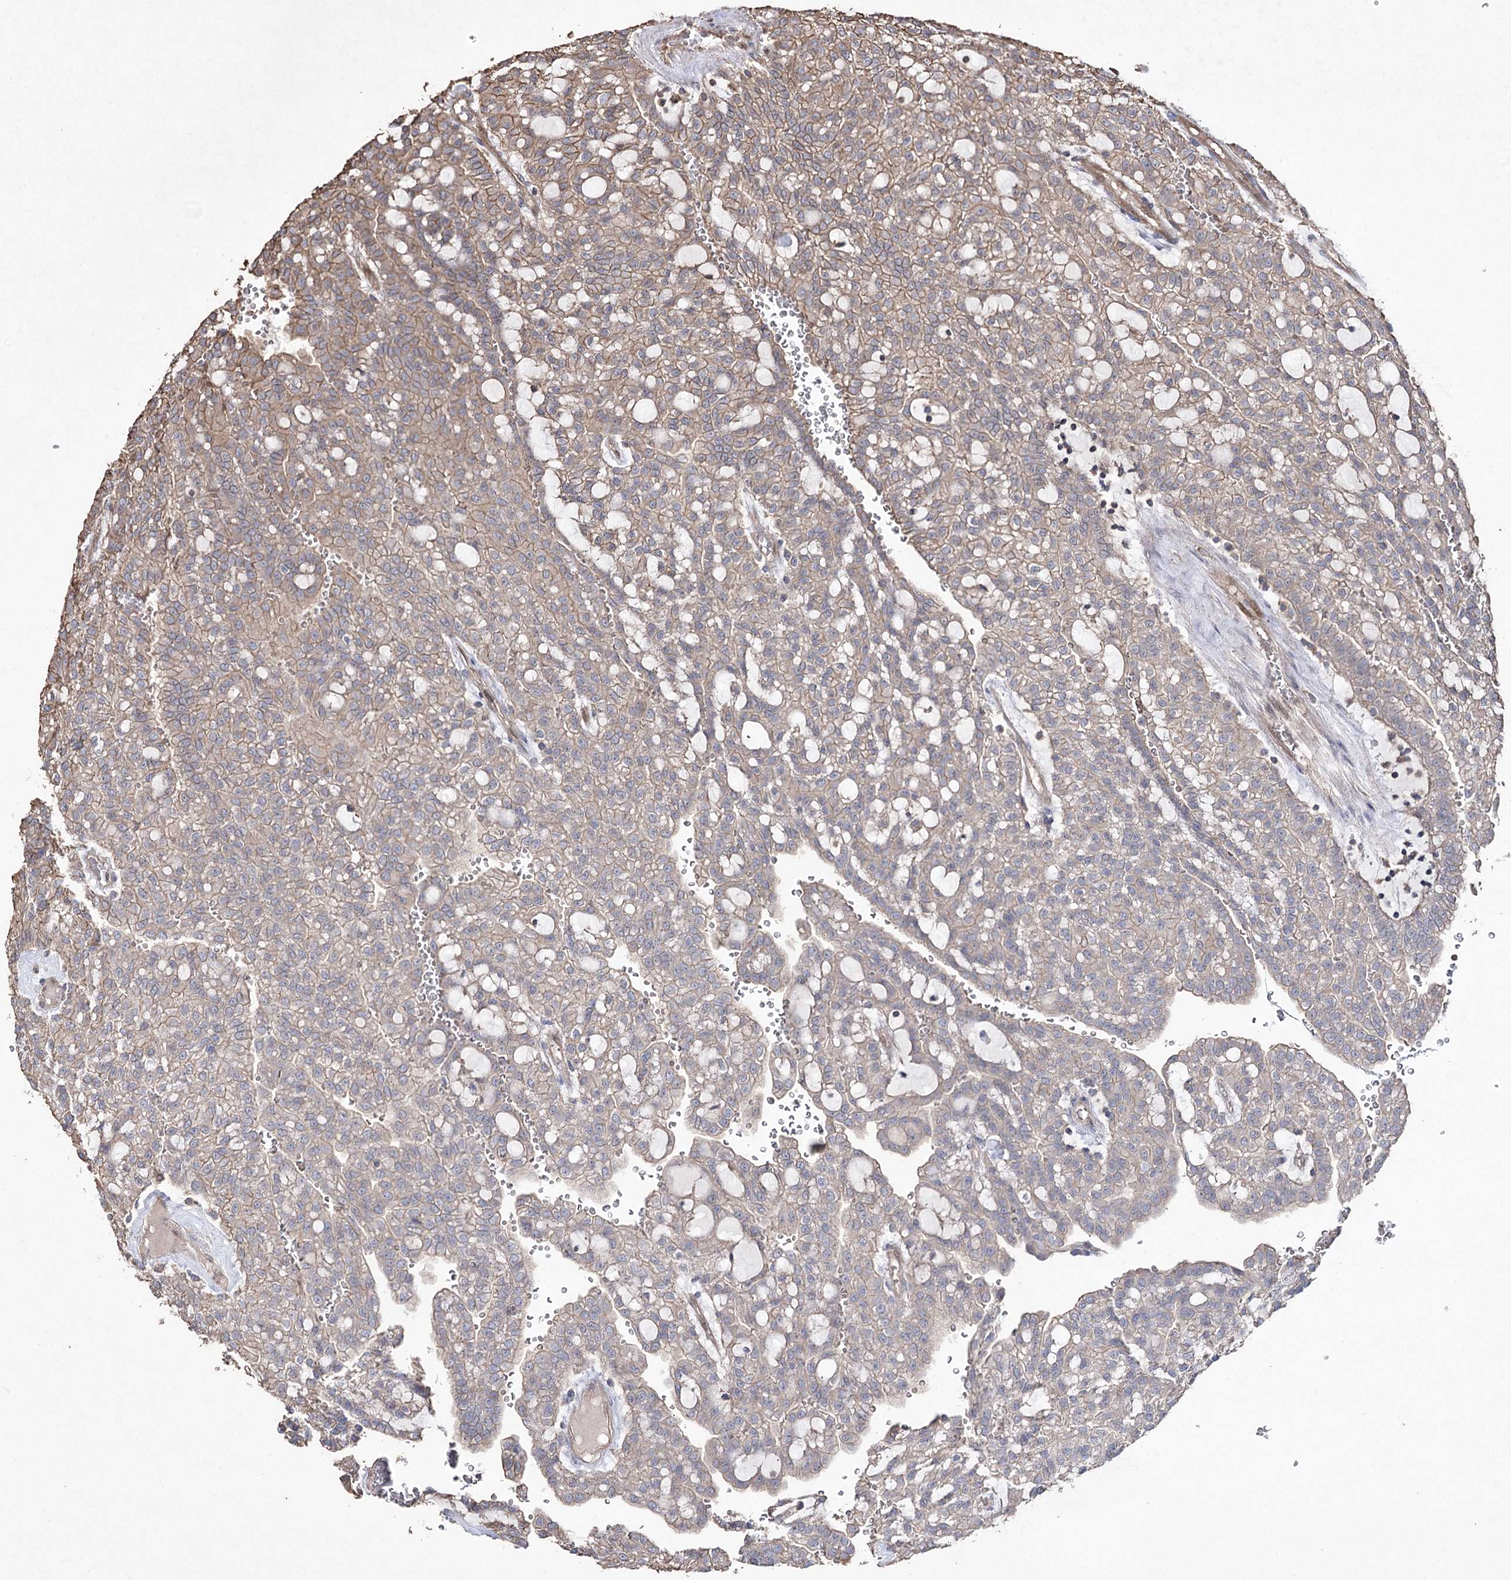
{"staining": {"intensity": "moderate", "quantity": "25%-75%", "location": "cytoplasmic/membranous"}, "tissue": "renal cancer", "cell_type": "Tumor cells", "image_type": "cancer", "snomed": [{"axis": "morphology", "description": "Adenocarcinoma, NOS"}, {"axis": "topography", "description": "Kidney"}], "caption": "Adenocarcinoma (renal) was stained to show a protein in brown. There is medium levels of moderate cytoplasmic/membranous positivity in approximately 25%-75% of tumor cells.", "gene": "FAM13B", "patient": {"sex": "male", "age": 63}}